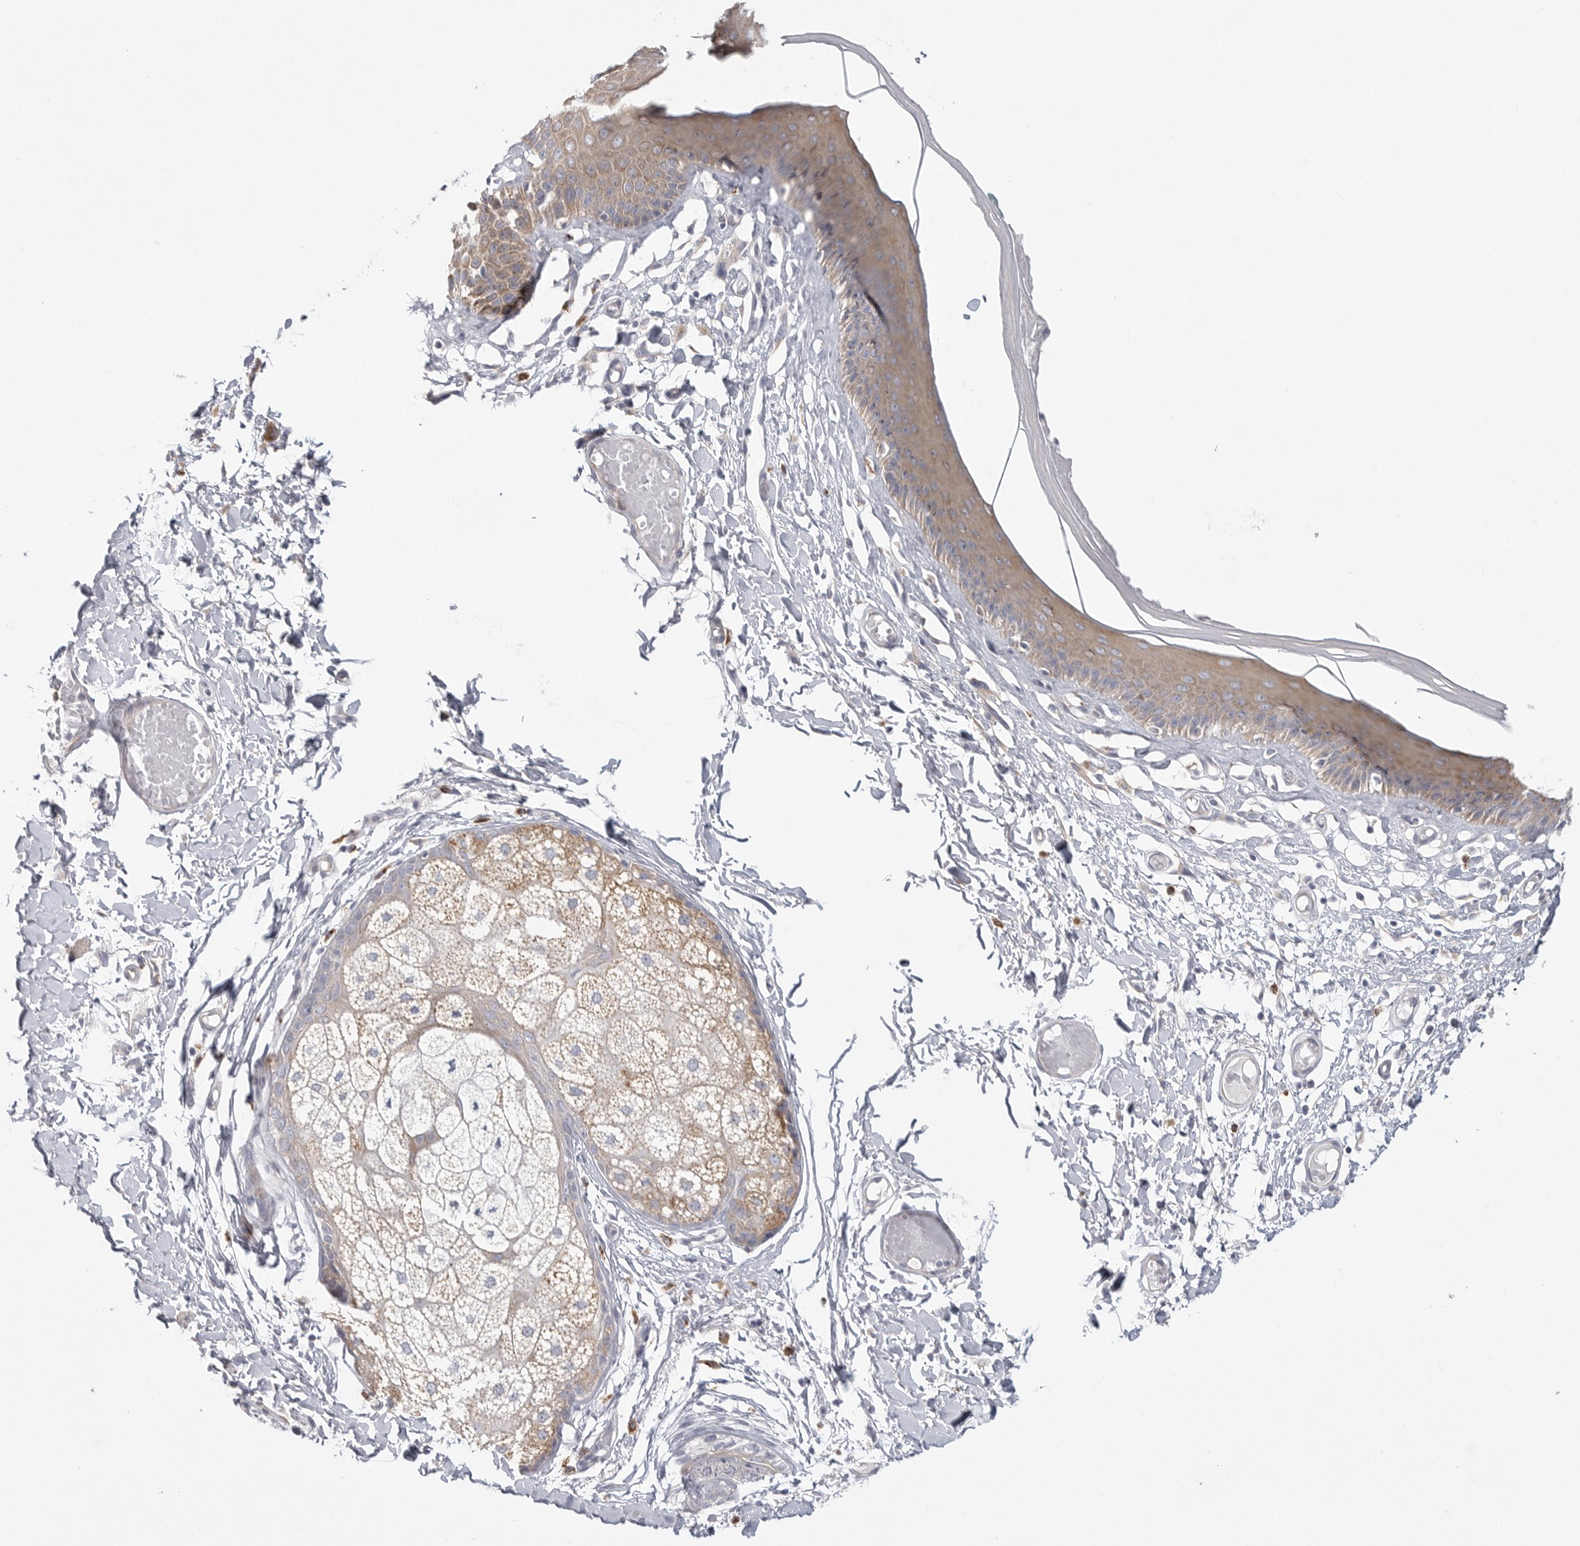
{"staining": {"intensity": "moderate", "quantity": "25%-75%", "location": "cytoplasmic/membranous"}, "tissue": "skin", "cell_type": "Epidermal cells", "image_type": "normal", "snomed": [{"axis": "morphology", "description": "Normal tissue, NOS"}, {"axis": "topography", "description": "Vulva"}], "caption": "This micrograph reveals IHC staining of benign human skin, with medium moderate cytoplasmic/membranous expression in approximately 25%-75% of epidermal cells.", "gene": "ELP3", "patient": {"sex": "female", "age": 73}}